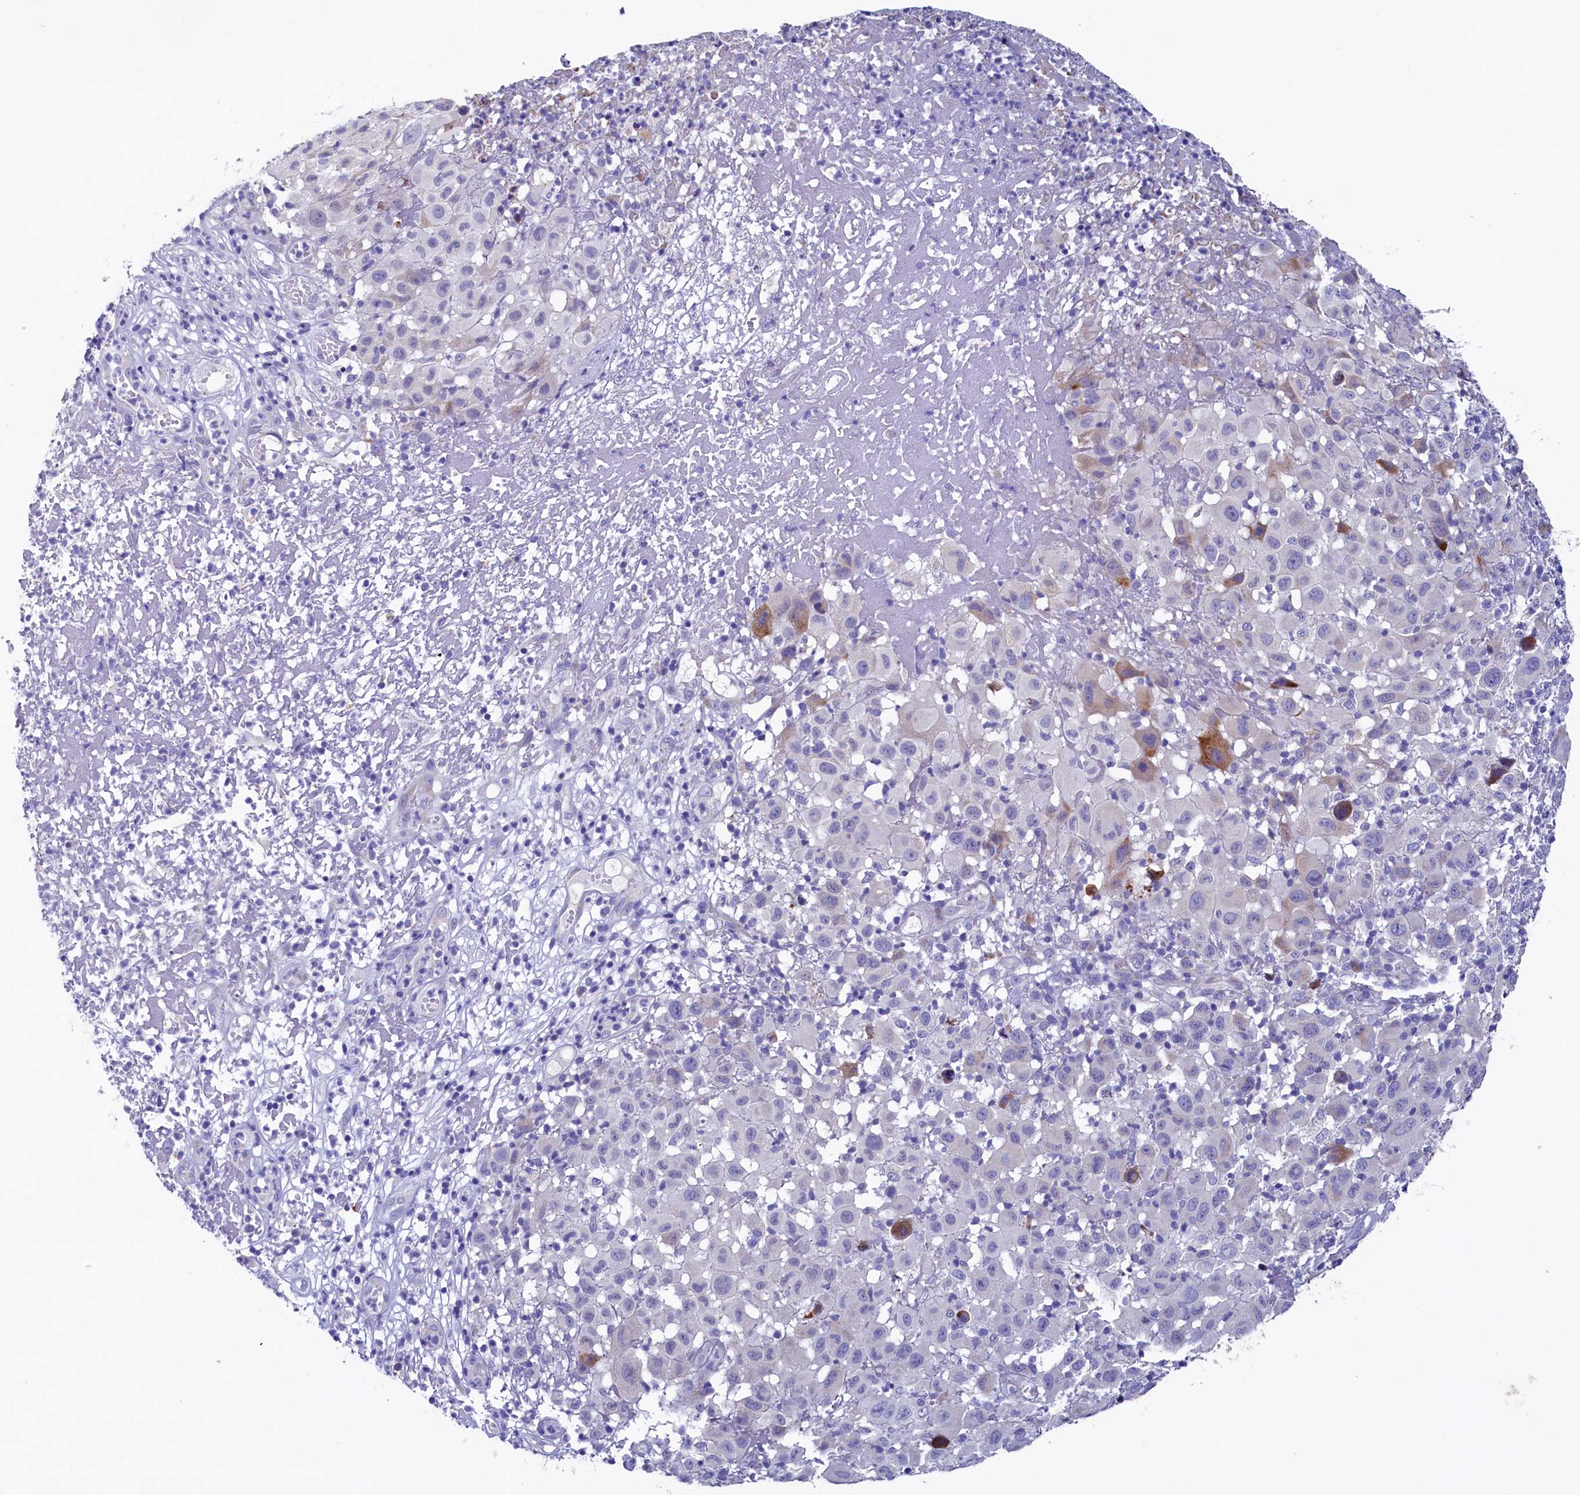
{"staining": {"intensity": "moderate", "quantity": "<25%", "location": "cytoplasmic/membranous"}, "tissue": "melanoma", "cell_type": "Tumor cells", "image_type": "cancer", "snomed": [{"axis": "morphology", "description": "Malignant melanoma, NOS"}, {"axis": "topography", "description": "Skin"}], "caption": "Malignant melanoma was stained to show a protein in brown. There is low levels of moderate cytoplasmic/membranous positivity in approximately <25% of tumor cells.", "gene": "CBLIF", "patient": {"sex": "male", "age": 73}}